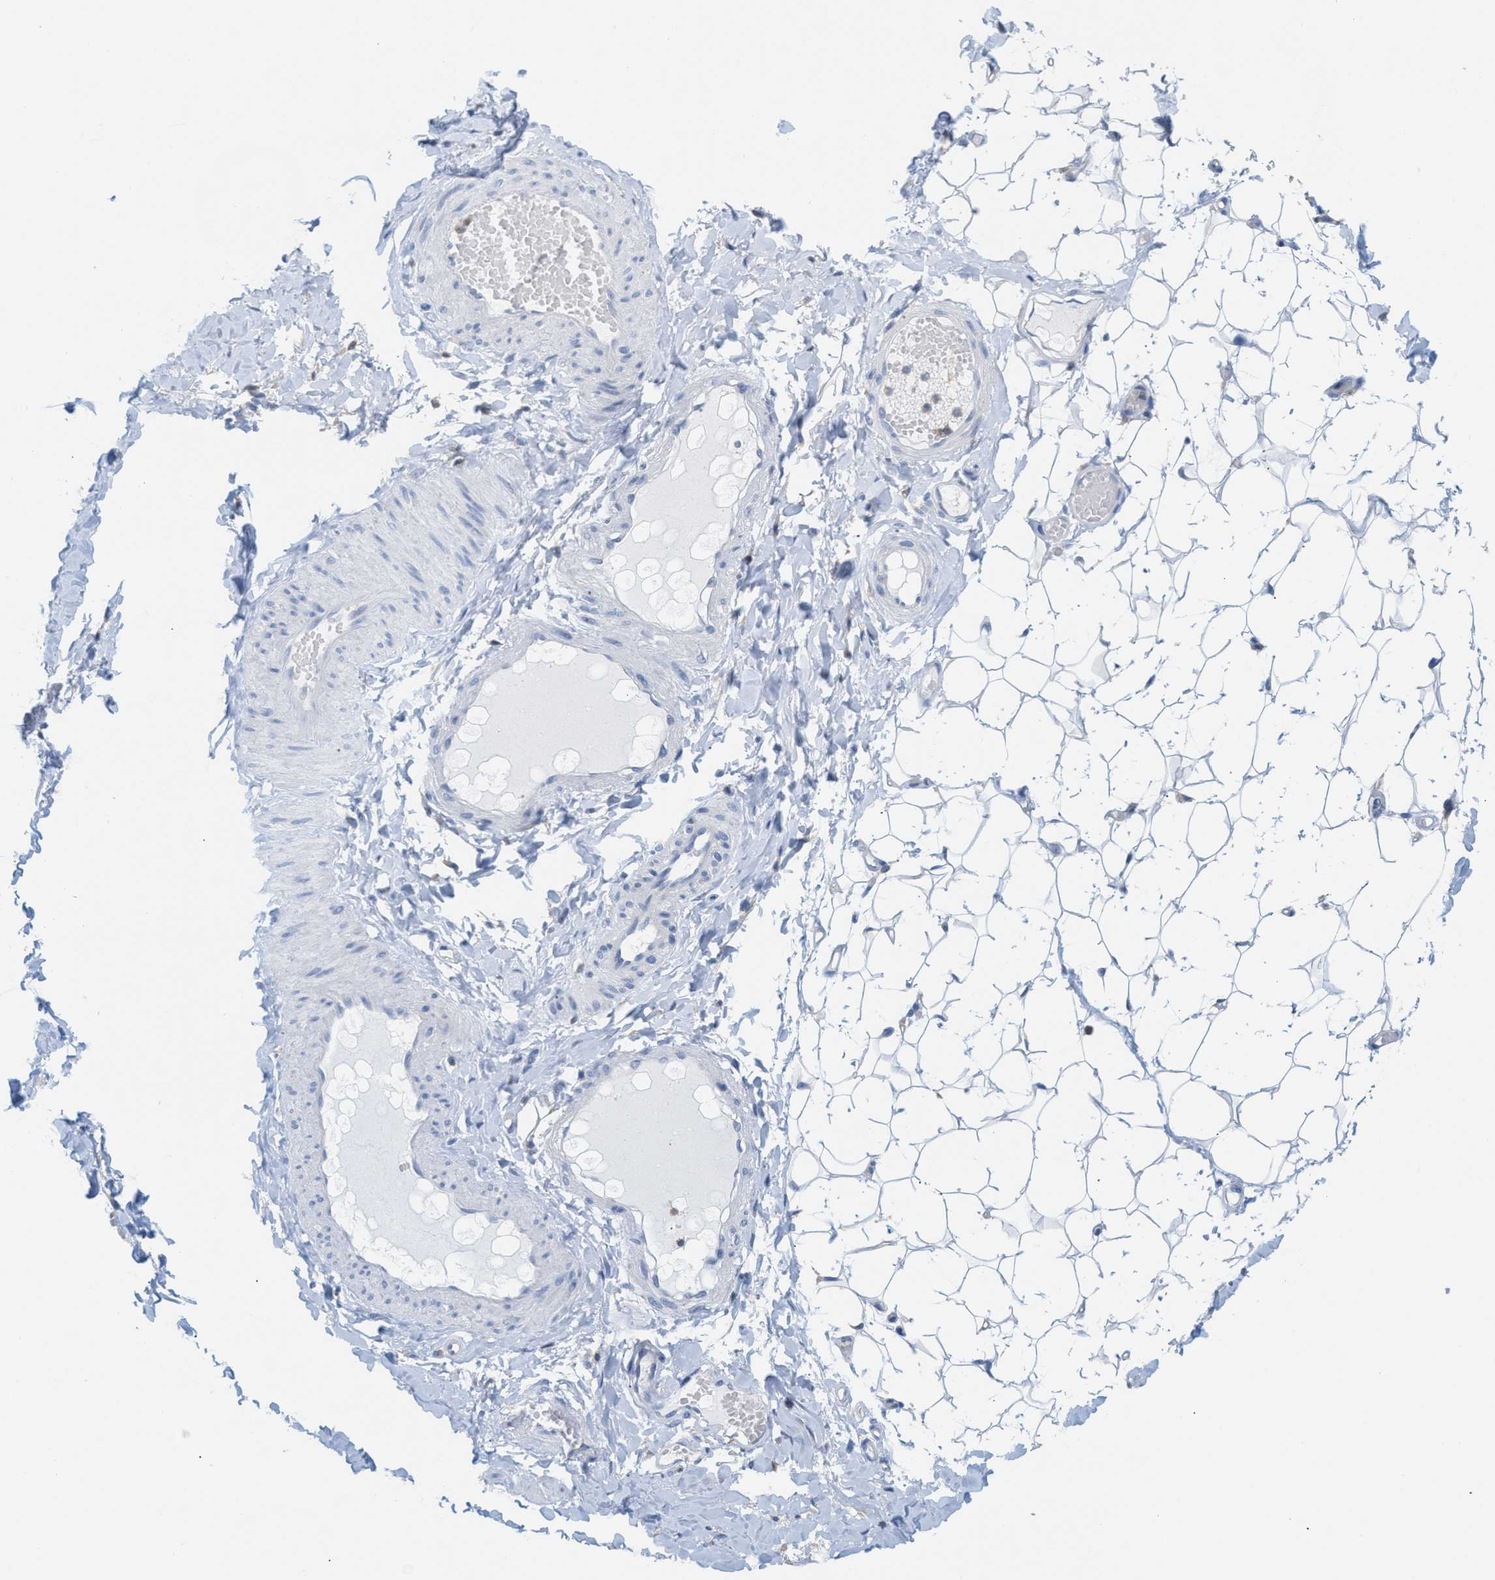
{"staining": {"intensity": "negative", "quantity": "none", "location": "none"}, "tissue": "adipose tissue", "cell_type": "Adipocytes", "image_type": "normal", "snomed": [{"axis": "morphology", "description": "Normal tissue, NOS"}, {"axis": "topography", "description": "Adipose tissue"}, {"axis": "topography", "description": "Vascular tissue"}, {"axis": "topography", "description": "Peripheral nerve tissue"}], "caption": "High power microscopy photomicrograph of an IHC histopathology image of benign adipose tissue, revealing no significant expression in adipocytes.", "gene": "IL16", "patient": {"sex": "male", "age": 25}}